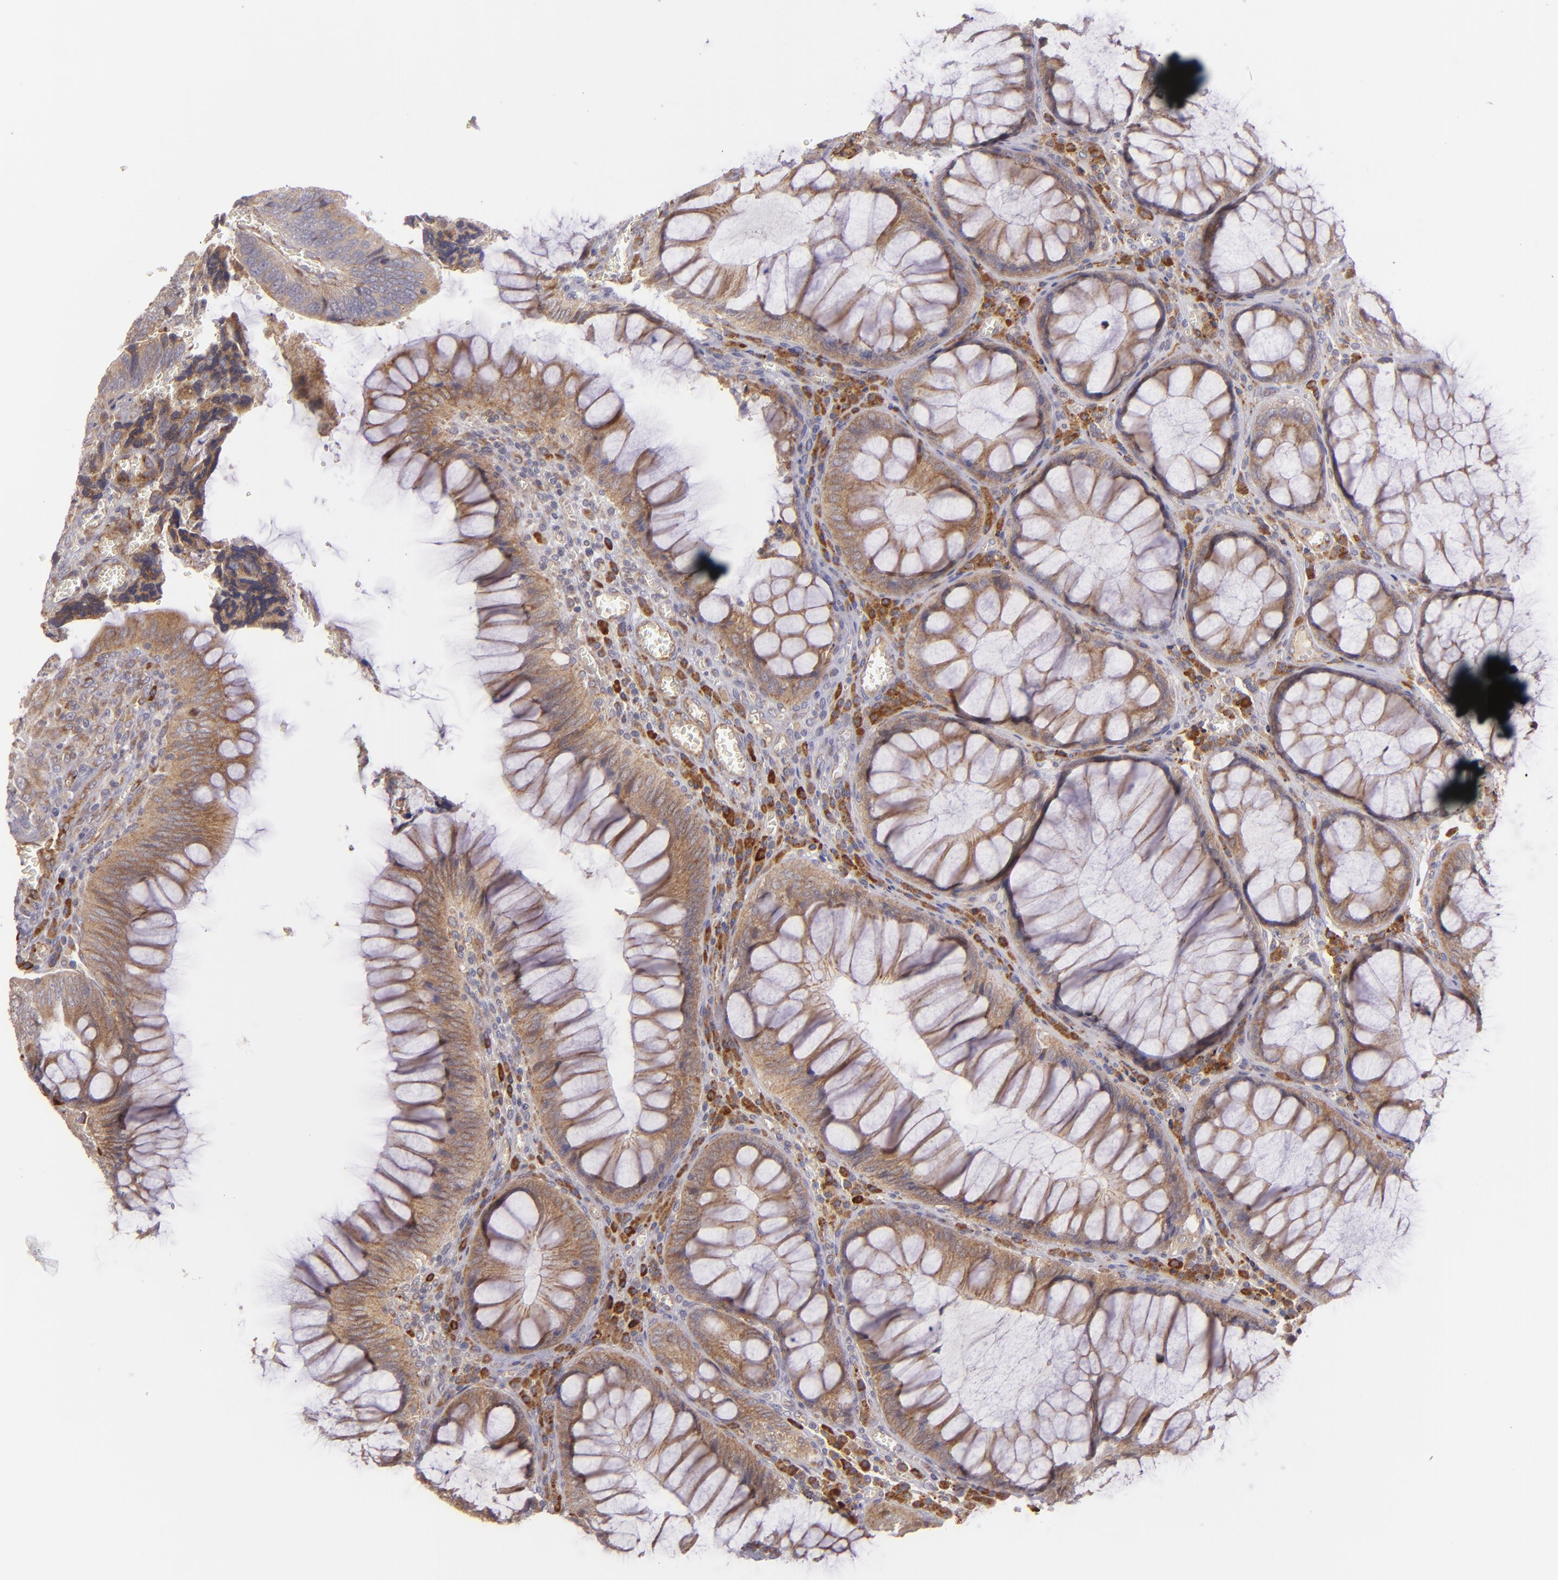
{"staining": {"intensity": "moderate", "quantity": ">75%", "location": "cytoplasmic/membranous"}, "tissue": "colorectal cancer", "cell_type": "Tumor cells", "image_type": "cancer", "snomed": [{"axis": "morphology", "description": "Adenocarcinoma, NOS"}, {"axis": "topography", "description": "Colon"}], "caption": "Immunohistochemistry (IHC) (DAB) staining of colorectal adenocarcinoma reveals moderate cytoplasmic/membranous protein positivity in about >75% of tumor cells.", "gene": "ECE1", "patient": {"sex": "male", "age": 72}}